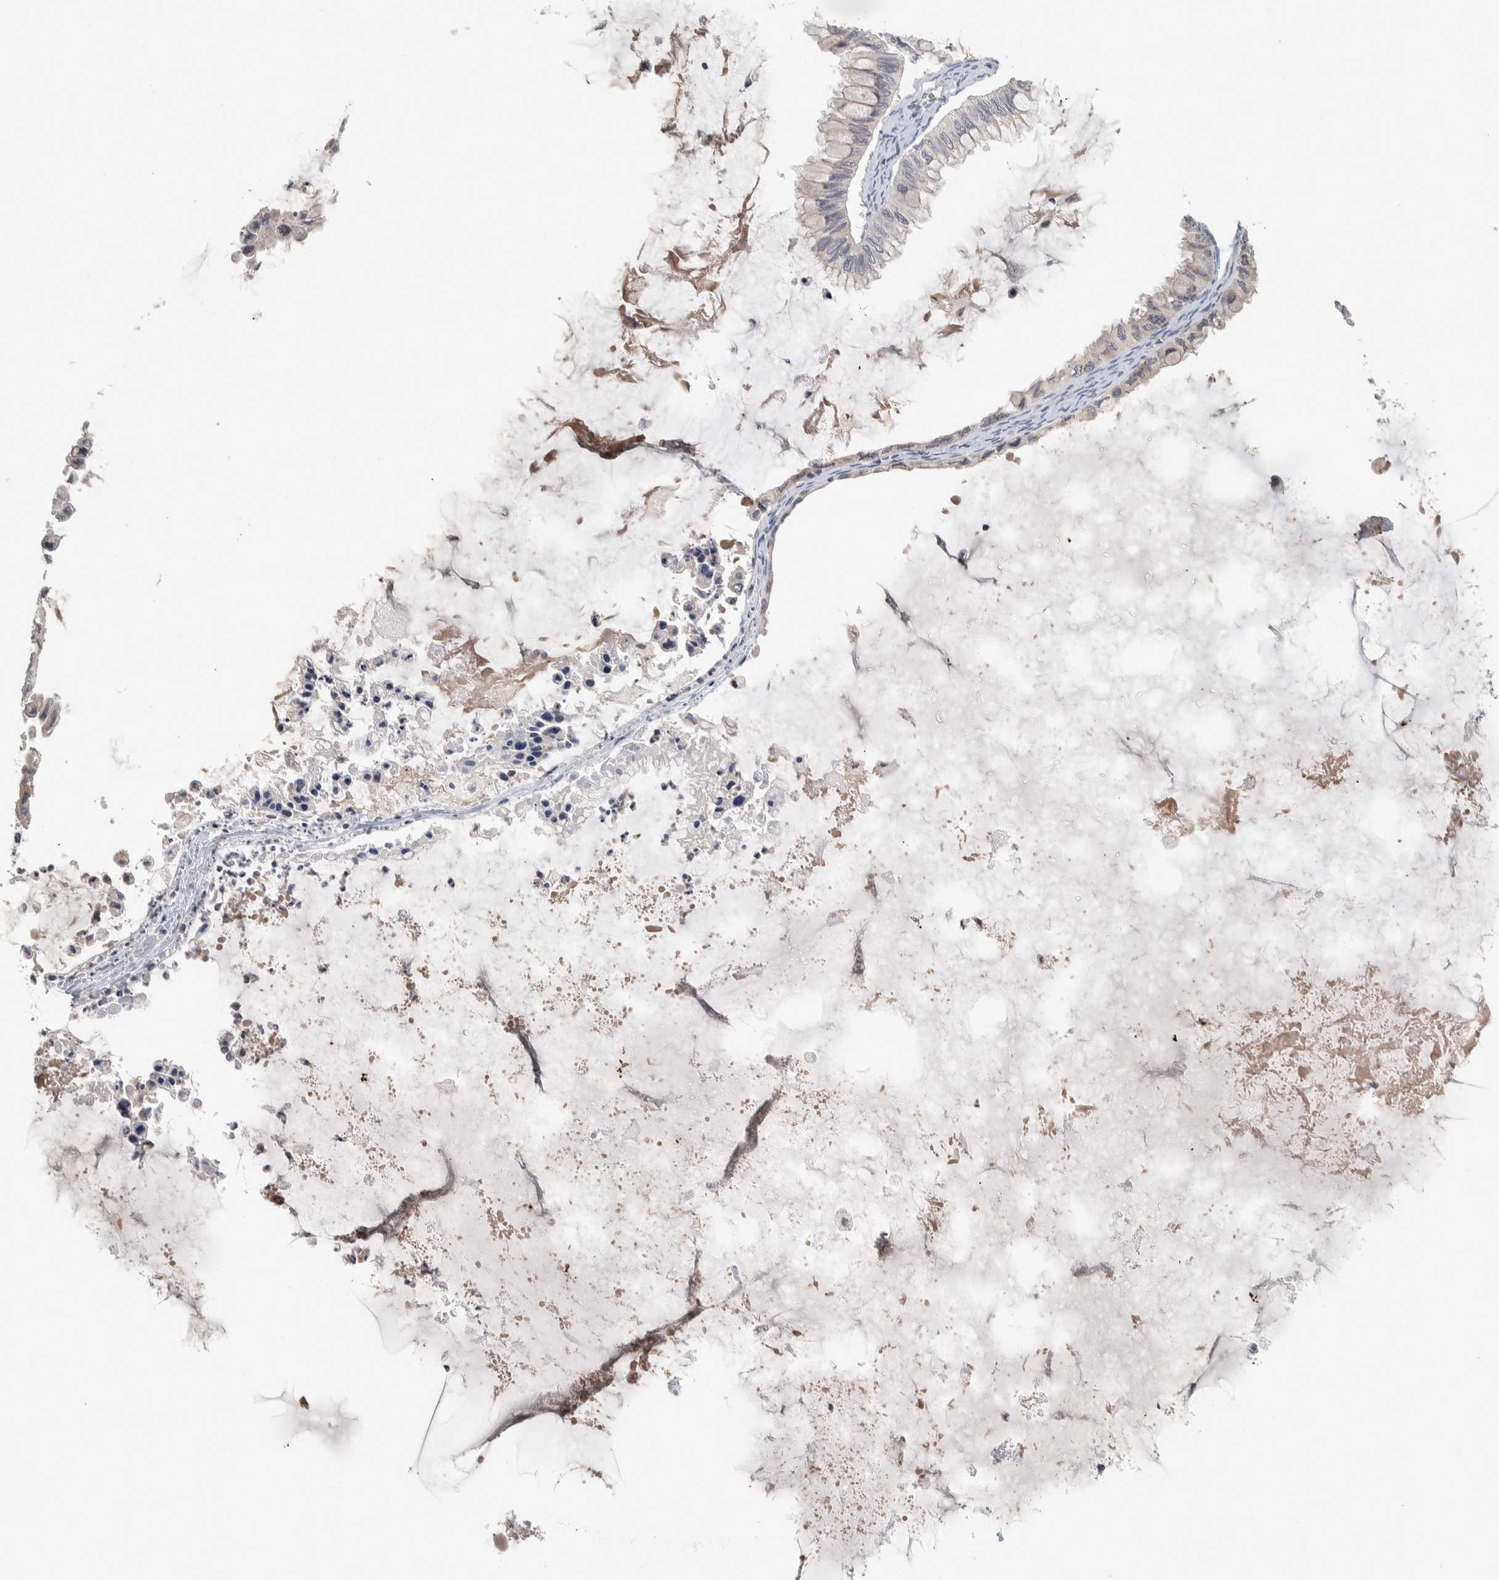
{"staining": {"intensity": "negative", "quantity": "none", "location": "none"}, "tissue": "ovarian cancer", "cell_type": "Tumor cells", "image_type": "cancer", "snomed": [{"axis": "morphology", "description": "Cystadenocarcinoma, mucinous, NOS"}, {"axis": "topography", "description": "Ovary"}], "caption": "Human mucinous cystadenocarcinoma (ovarian) stained for a protein using IHC shows no expression in tumor cells.", "gene": "AFP", "patient": {"sex": "female", "age": 80}}